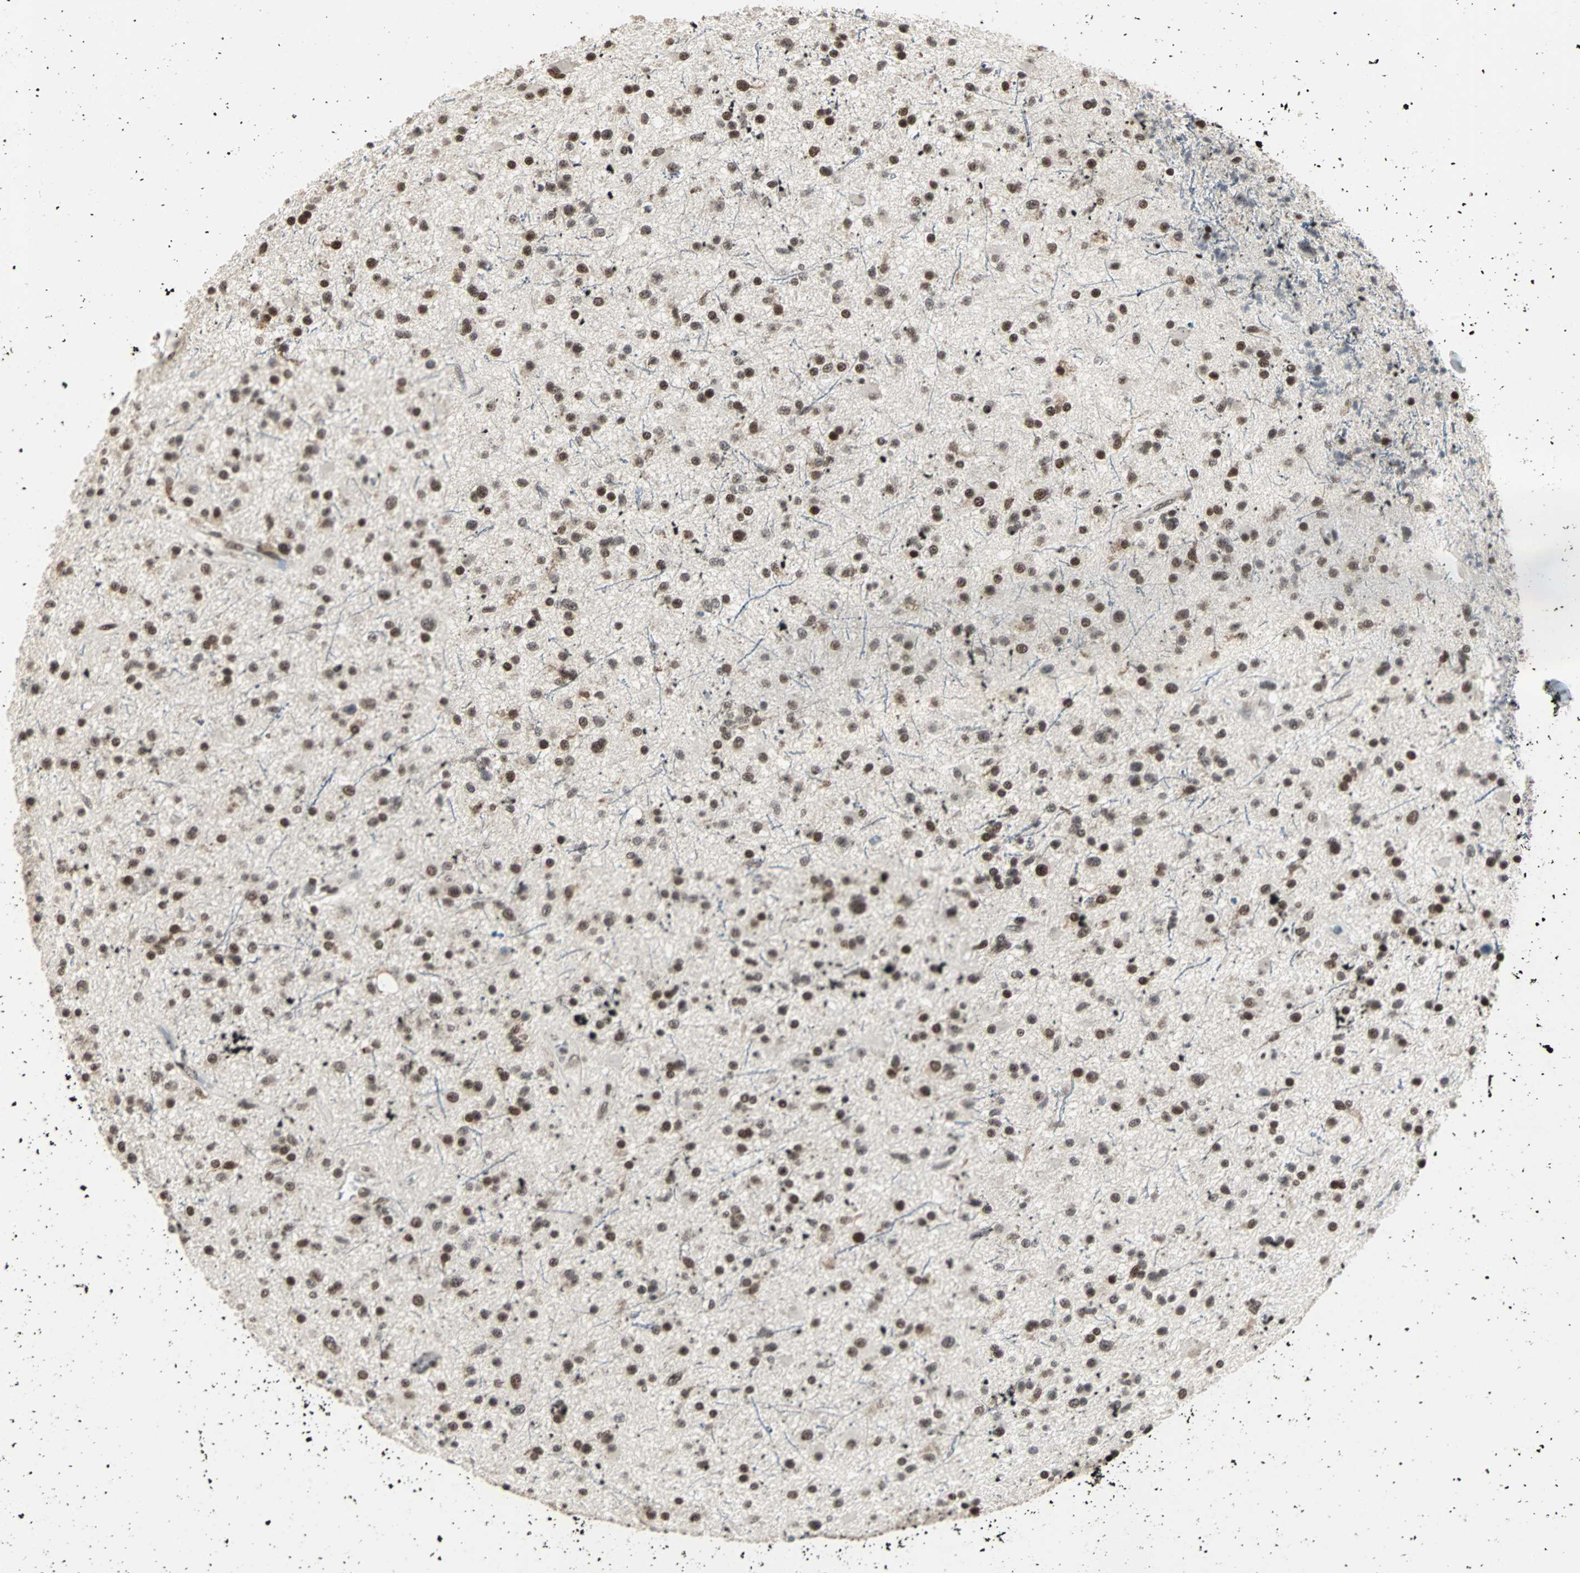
{"staining": {"intensity": "strong", "quantity": ">75%", "location": "nuclear"}, "tissue": "glioma", "cell_type": "Tumor cells", "image_type": "cancer", "snomed": [{"axis": "morphology", "description": "Glioma, malignant, High grade"}, {"axis": "topography", "description": "Brain"}], "caption": "Immunohistochemical staining of glioma shows high levels of strong nuclear protein staining in approximately >75% of tumor cells.", "gene": "TERF2IP", "patient": {"sex": "male", "age": 33}}